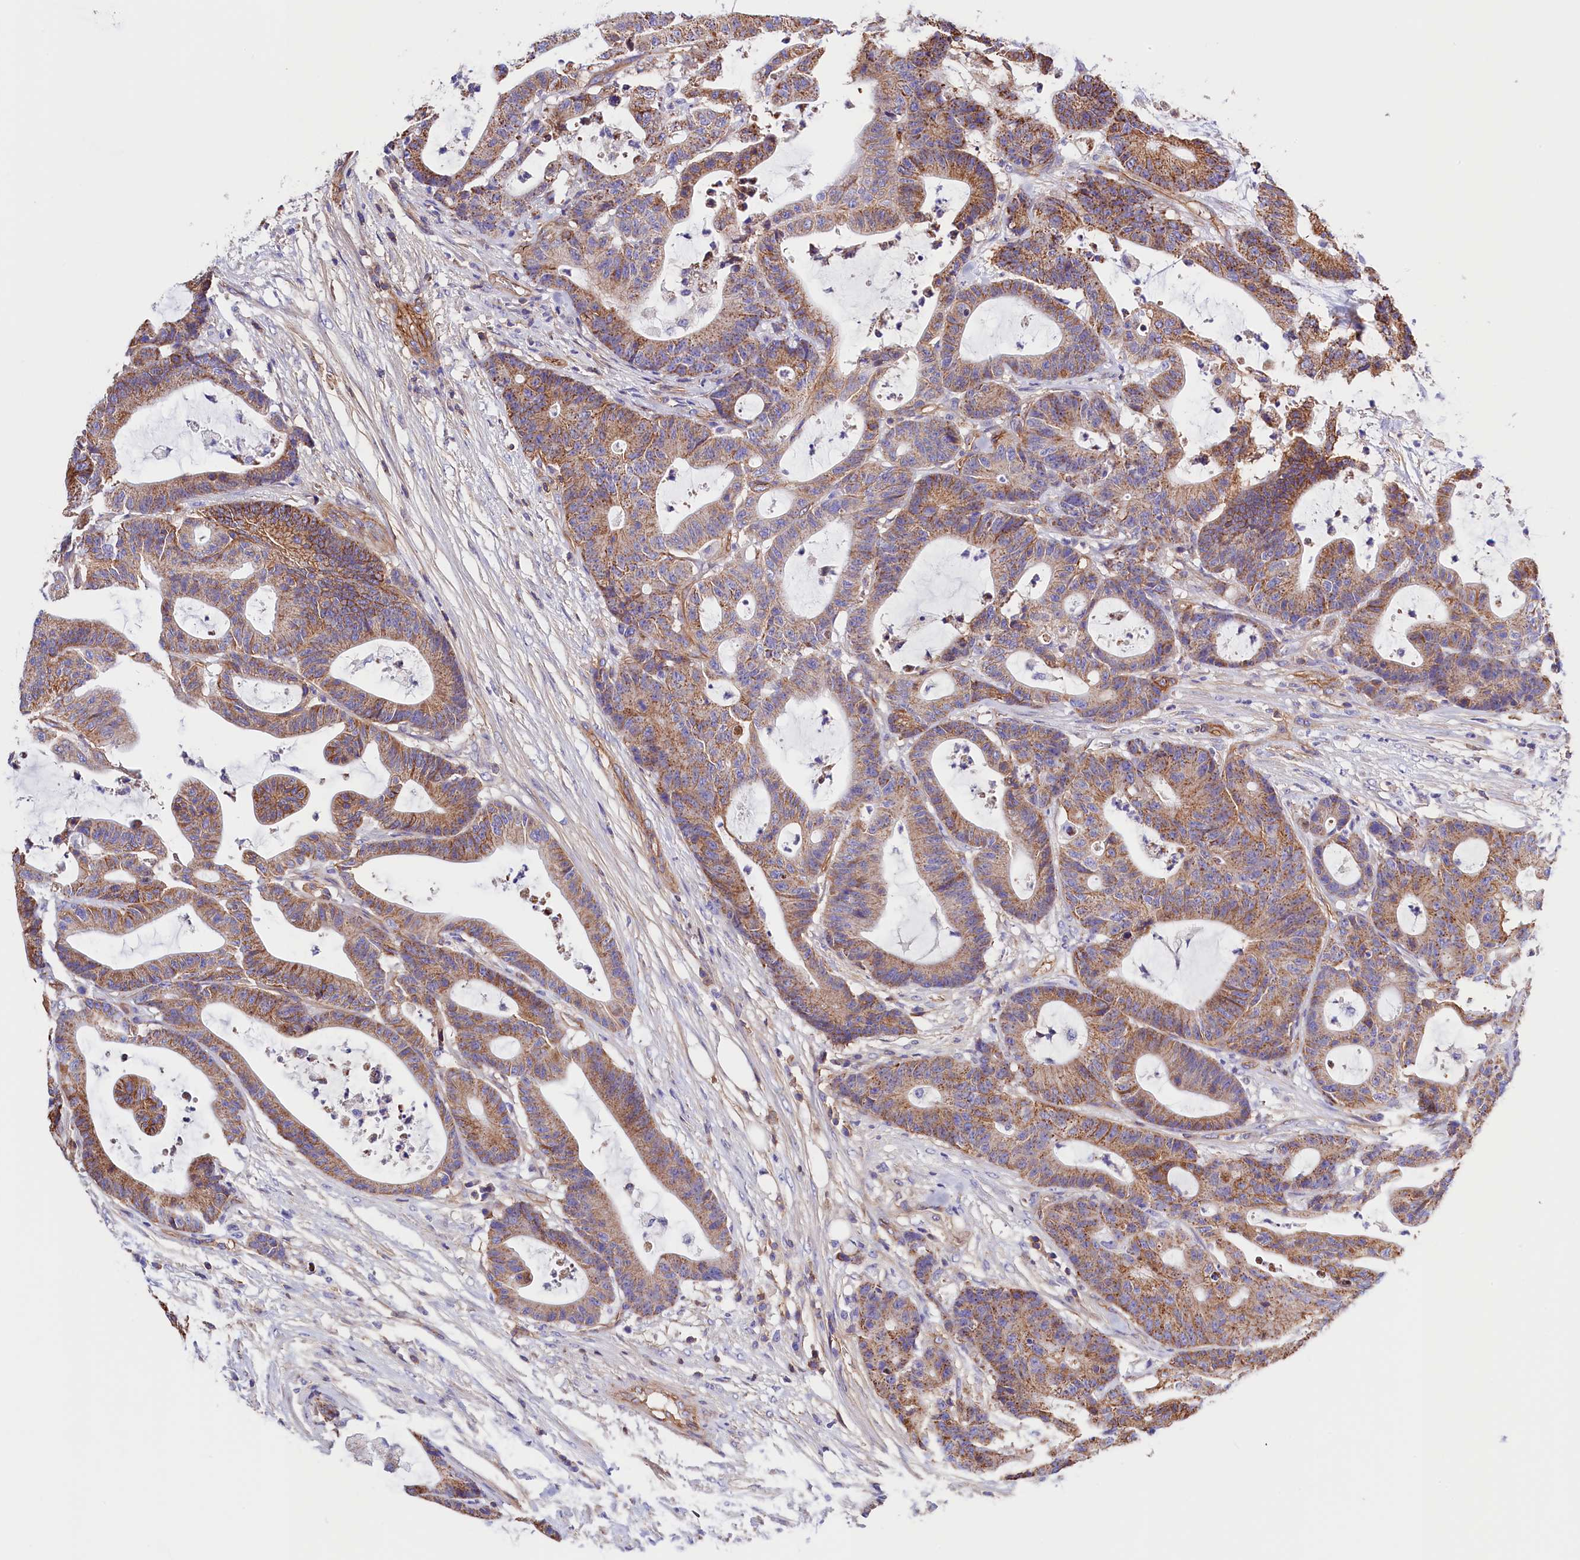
{"staining": {"intensity": "moderate", "quantity": ">75%", "location": "cytoplasmic/membranous"}, "tissue": "colorectal cancer", "cell_type": "Tumor cells", "image_type": "cancer", "snomed": [{"axis": "morphology", "description": "Adenocarcinoma, NOS"}, {"axis": "topography", "description": "Colon"}], "caption": "Brown immunohistochemical staining in human colorectal adenocarcinoma exhibits moderate cytoplasmic/membranous staining in approximately >75% of tumor cells.", "gene": "ATP2B4", "patient": {"sex": "female", "age": 84}}